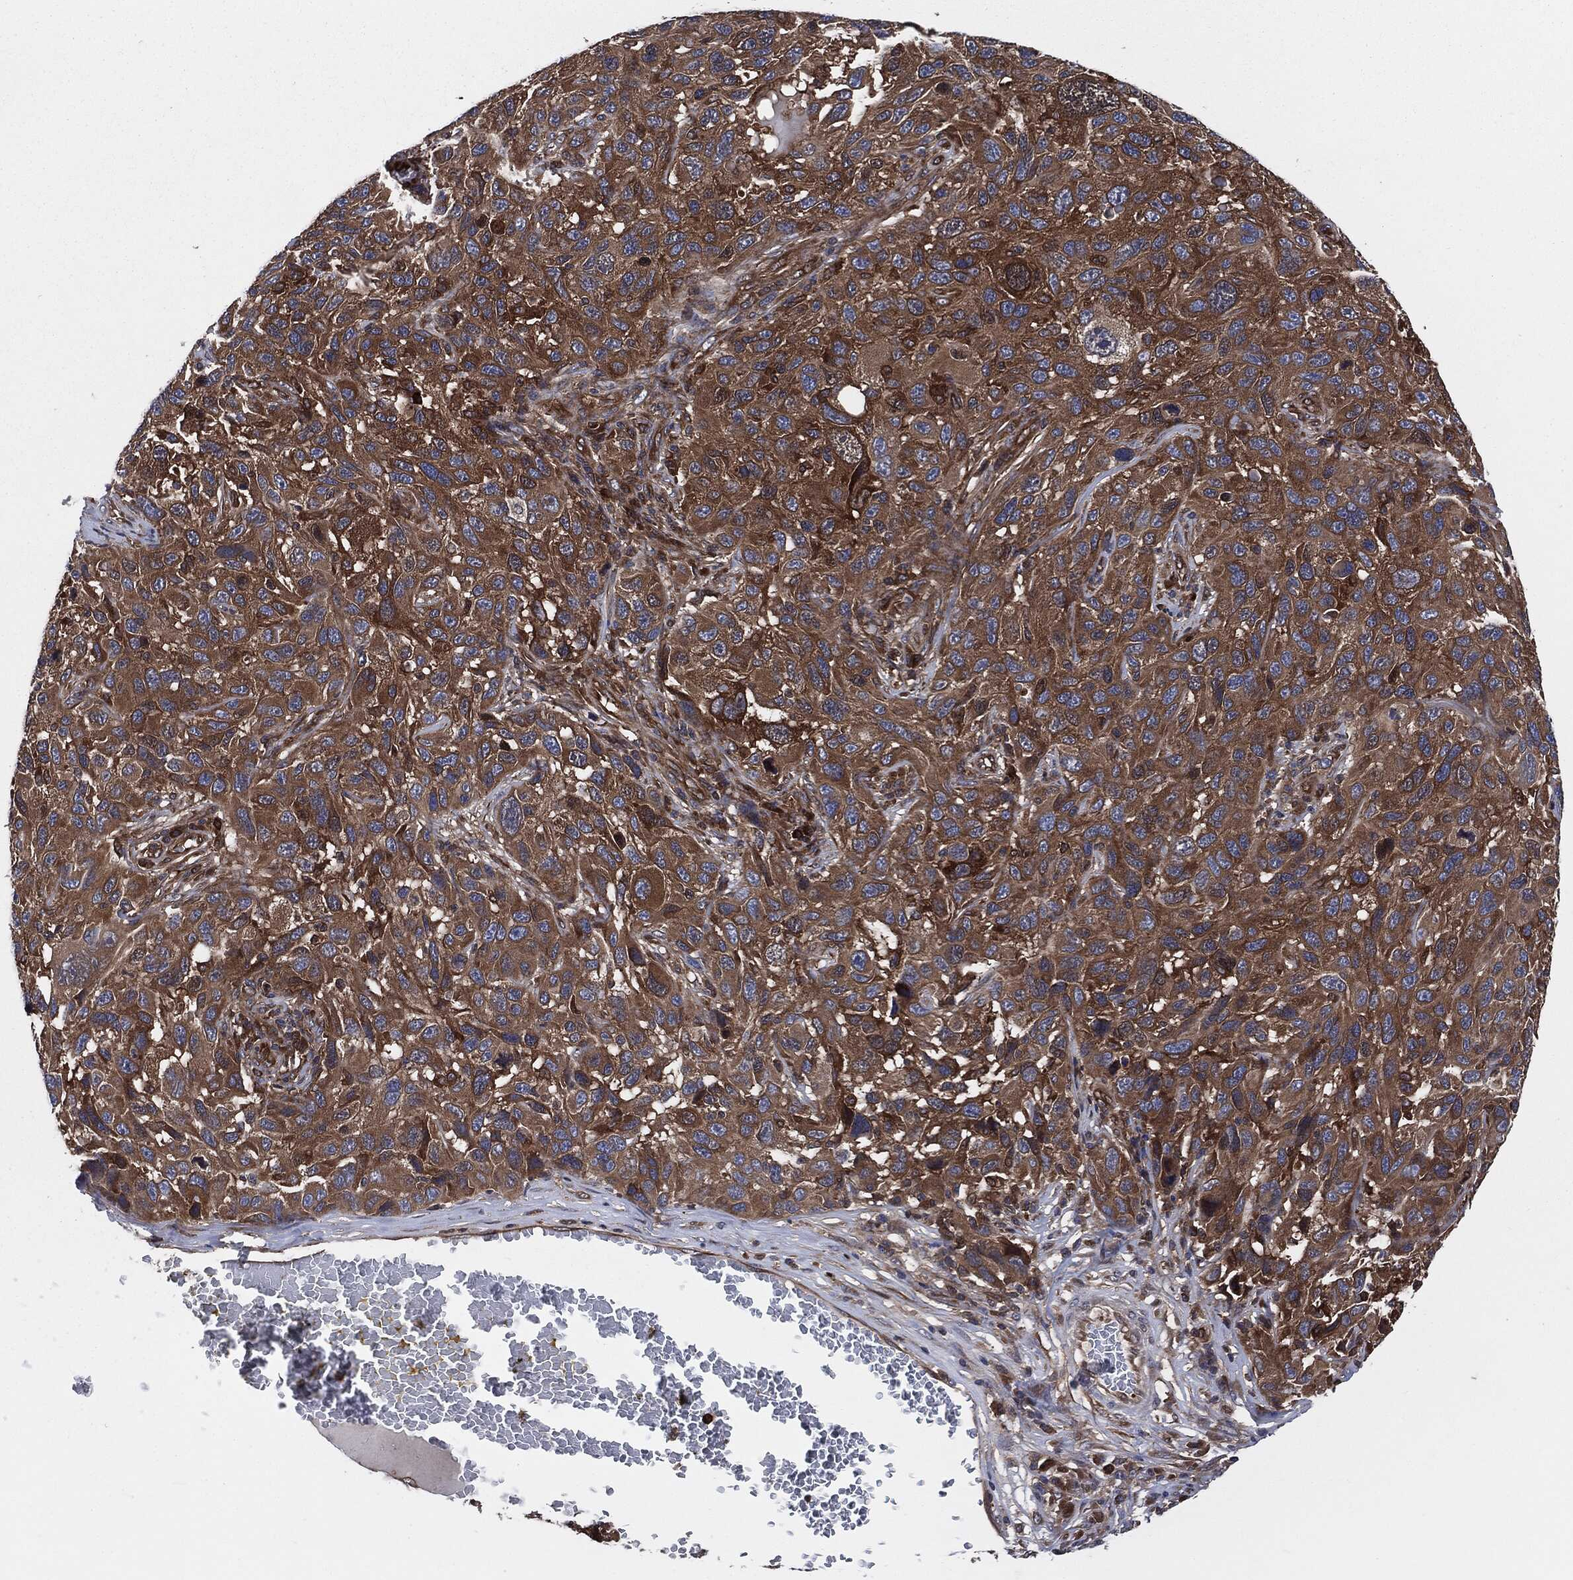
{"staining": {"intensity": "strong", "quantity": ">75%", "location": "cytoplasmic/membranous"}, "tissue": "melanoma", "cell_type": "Tumor cells", "image_type": "cancer", "snomed": [{"axis": "morphology", "description": "Malignant melanoma, NOS"}, {"axis": "topography", "description": "Skin"}], "caption": "Malignant melanoma stained with DAB immunohistochemistry reveals high levels of strong cytoplasmic/membranous positivity in approximately >75% of tumor cells.", "gene": "XPNPEP1", "patient": {"sex": "male", "age": 53}}